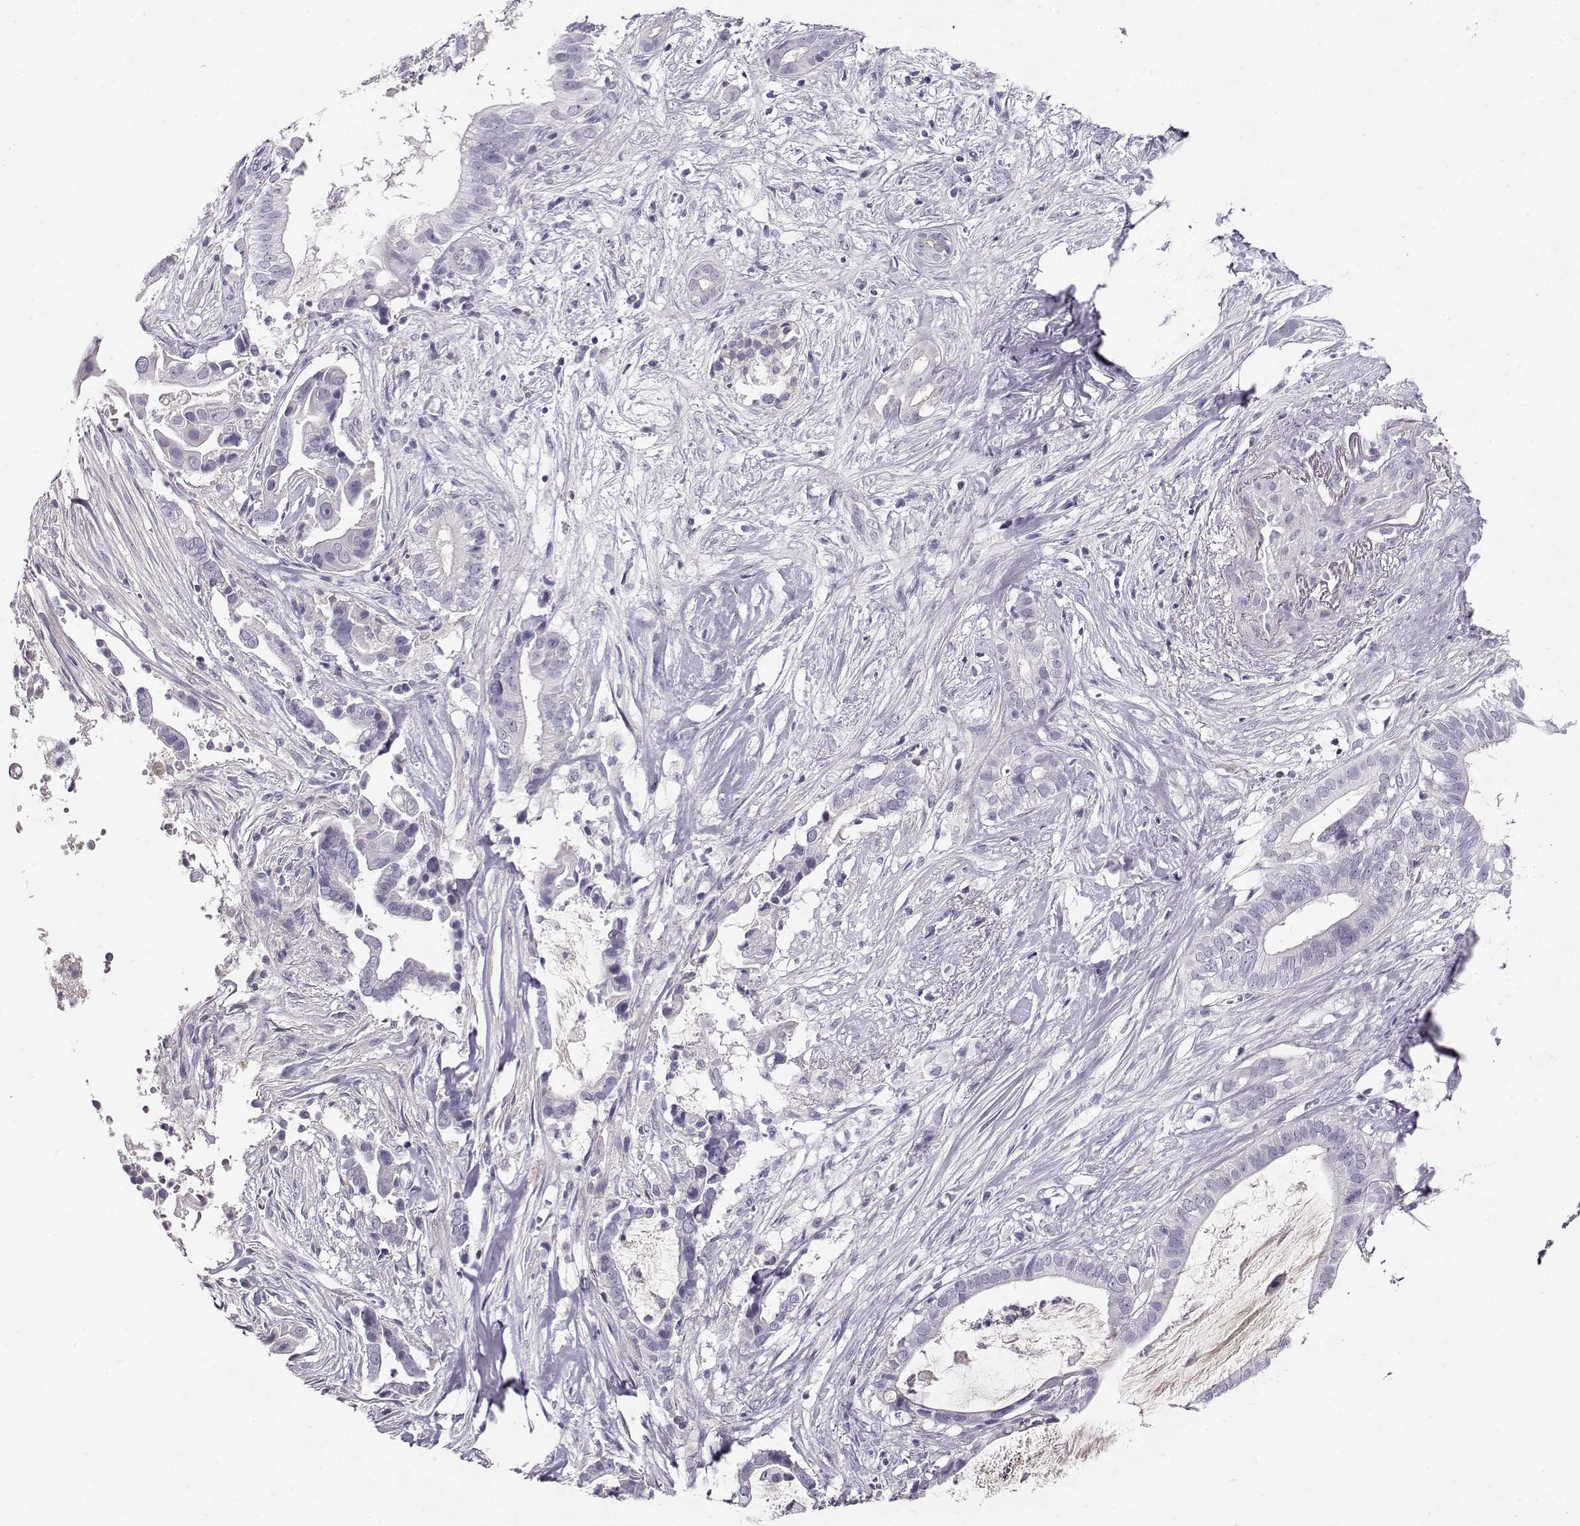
{"staining": {"intensity": "negative", "quantity": "none", "location": "none"}, "tissue": "pancreatic cancer", "cell_type": "Tumor cells", "image_type": "cancer", "snomed": [{"axis": "morphology", "description": "Adenocarcinoma, NOS"}, {"axis": "topography", "description": "Pancreas"}], "caption": "High power microscopy micrograph of an immunohistochemistry (IHC) photomicrograph of adenocarcinoma (pancreatic), revealing no significant expression in tumor cells. (DAB immunohistochemistry, high magnification).", "gene": "CRX", "patient": {"sex": "male", "age": 61}}